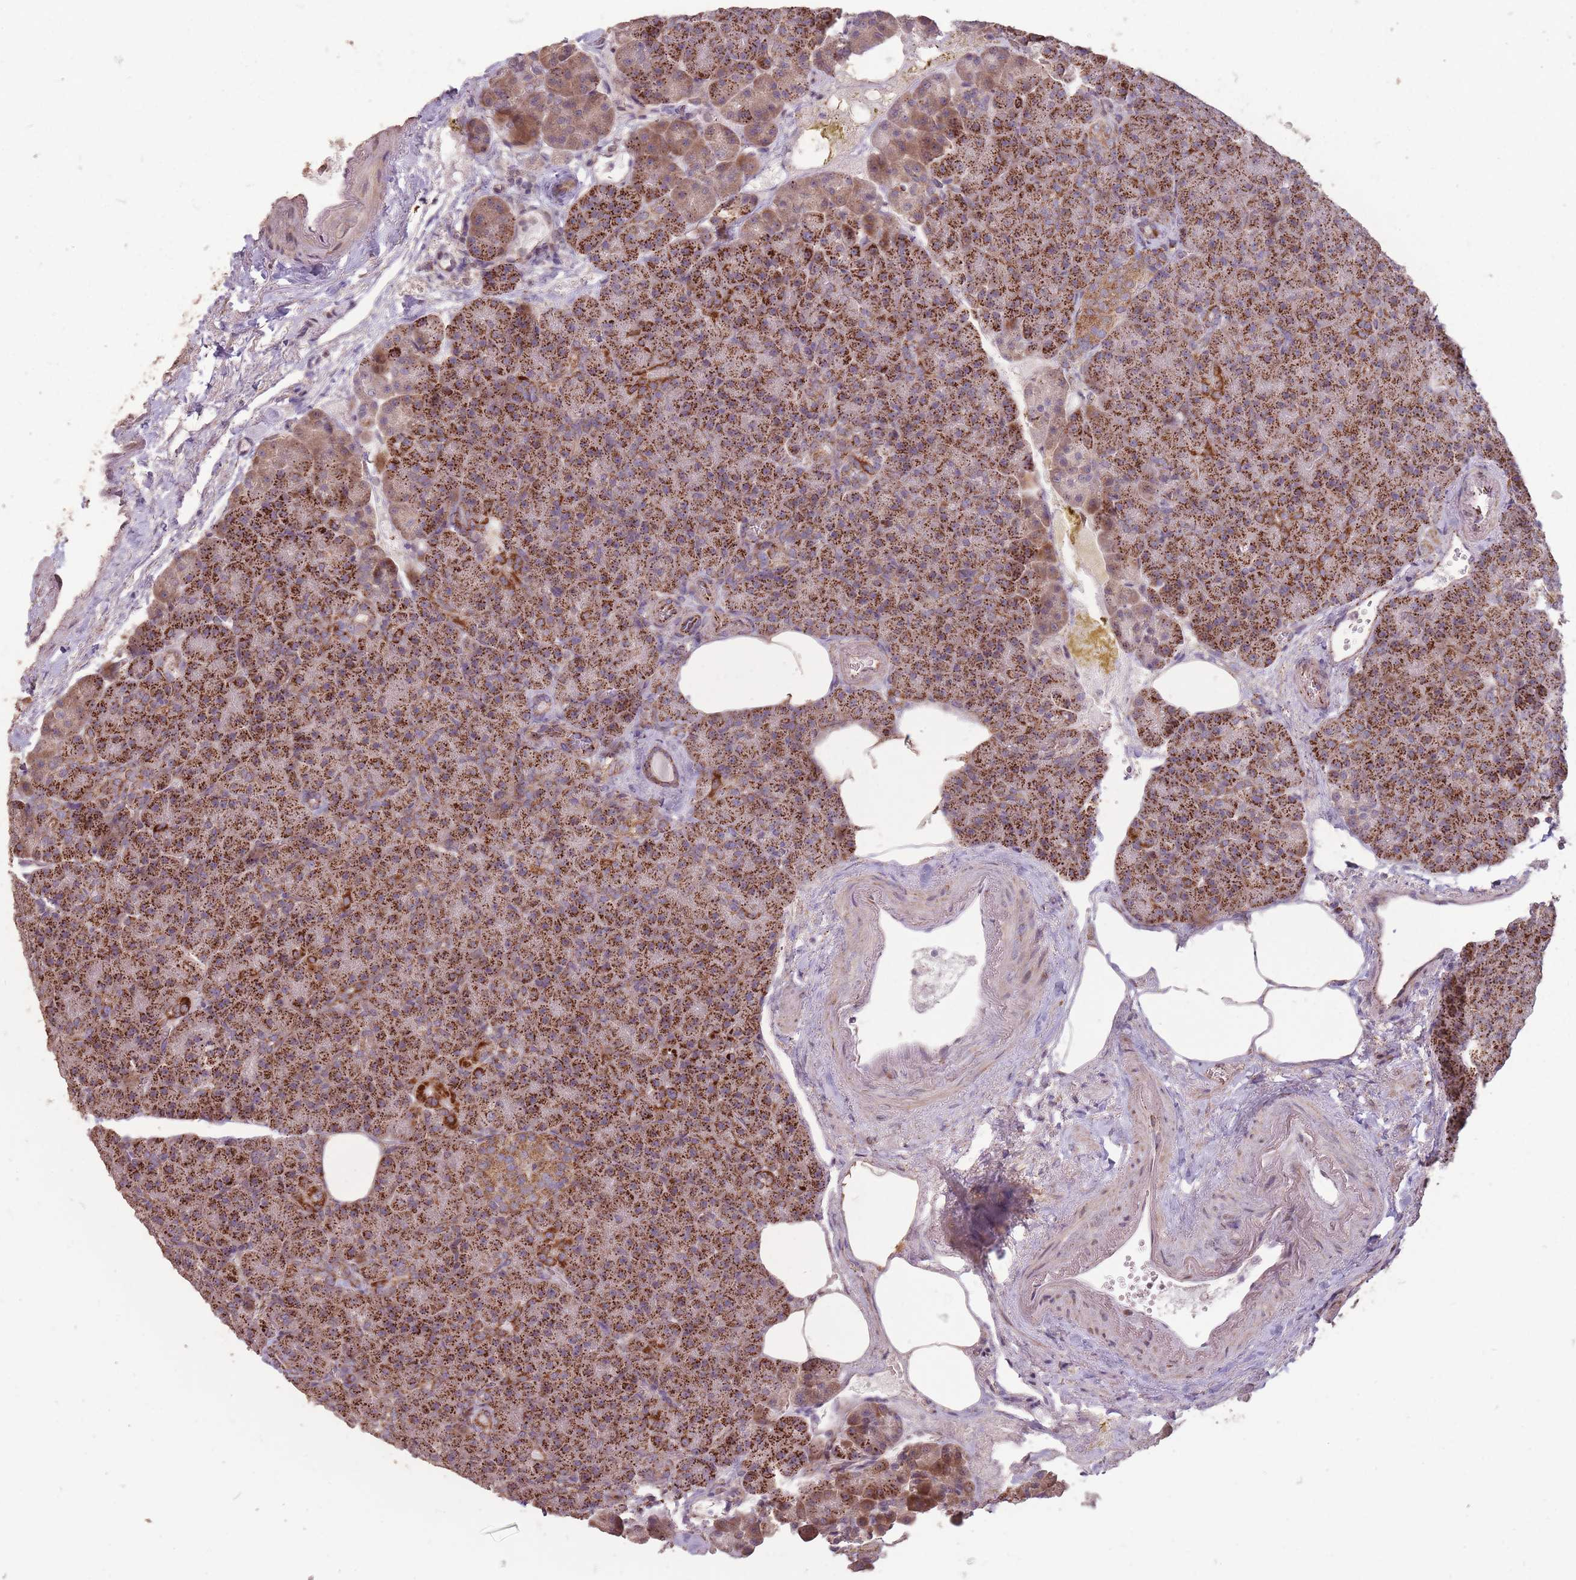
{"staining": {"intensity": "strong", "quantity": ">75%", "location": "cytoplasmic/membranous"}, "tissue": "pancreas", "cell_type": "Exocrine glandular cells", "image_type": "normal", "snomed": [{"axis": "morphology", "description": "Normal tissue, NOS"}, {"axis": "topography", "description": "Pancreas"}], "caption": "Immunohistochemistry (IHC) of benign pancreas demonstrates high levels of strong cytoplasmic/membranous positivity in about >75% of exocrine glandular cells. (DAB (3,3'-diaminobenzidine) IHC with brightfield microscopy, high magnification).", "gene": "CNOT8", "patient": {"sex": "female", "age": 74}}